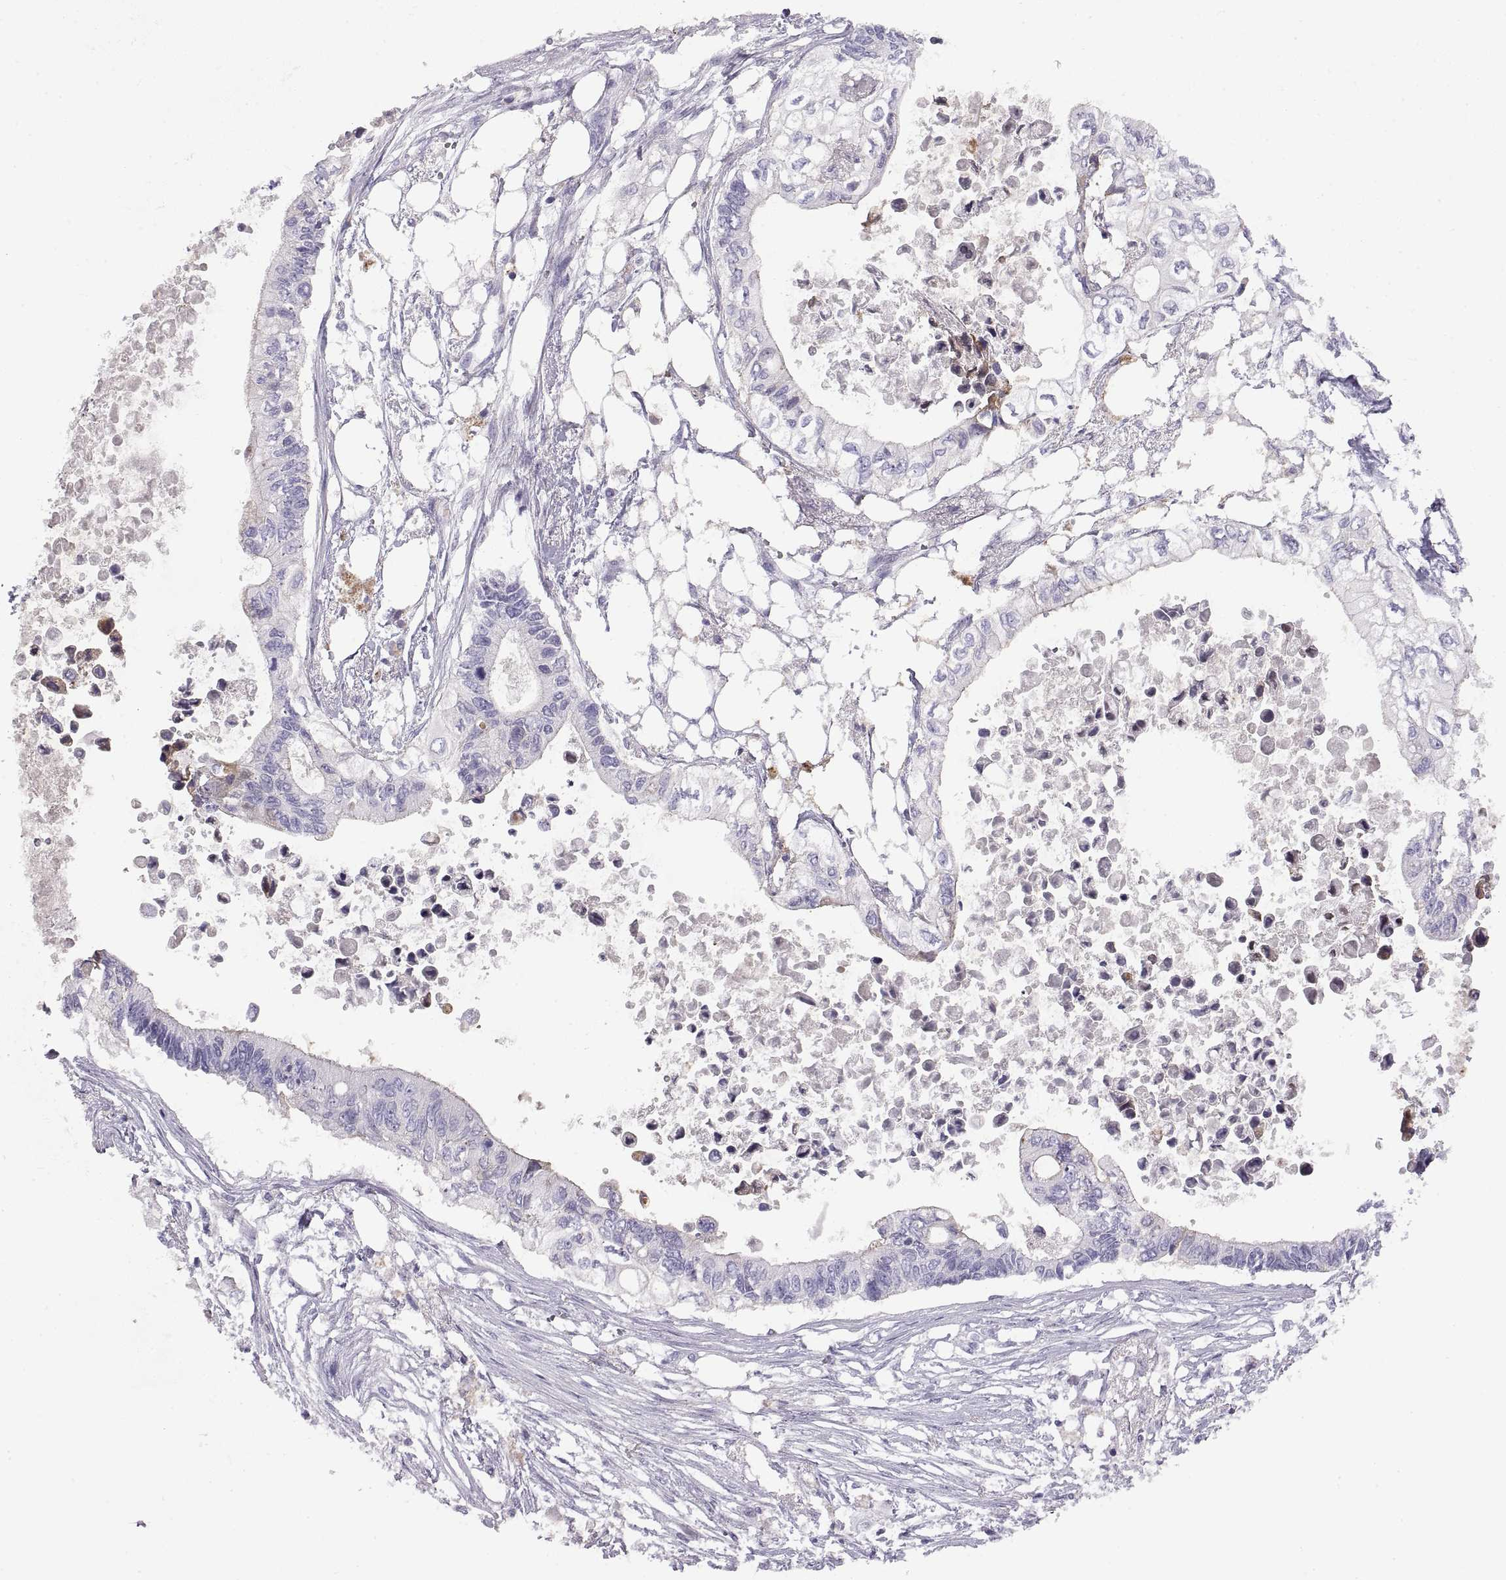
{"staining": {"intensity": "negative", "quantity": "none", "location": "none"}, "tissue": "pancreatic cancer", "cell_type": "Tumor cells", "image_type": "cancer", "snomed": [{"axis": "morphology", "description": "Adenocarcinoma, NOS"}, {"axis": "topography", "description": "Pancreas"}], "caption": "Immunohistochemical staining of human pancreatic cancer (adenocarcinoma) reveals no significant staining in tumor cells. Brightfield microscopy of immunohistochemistry stained with DAB (brown) and hematoxylin (blue), captured at high magnification.", "gene": "CRYBB3", "patient": {"sex": "female", "age": 63}}